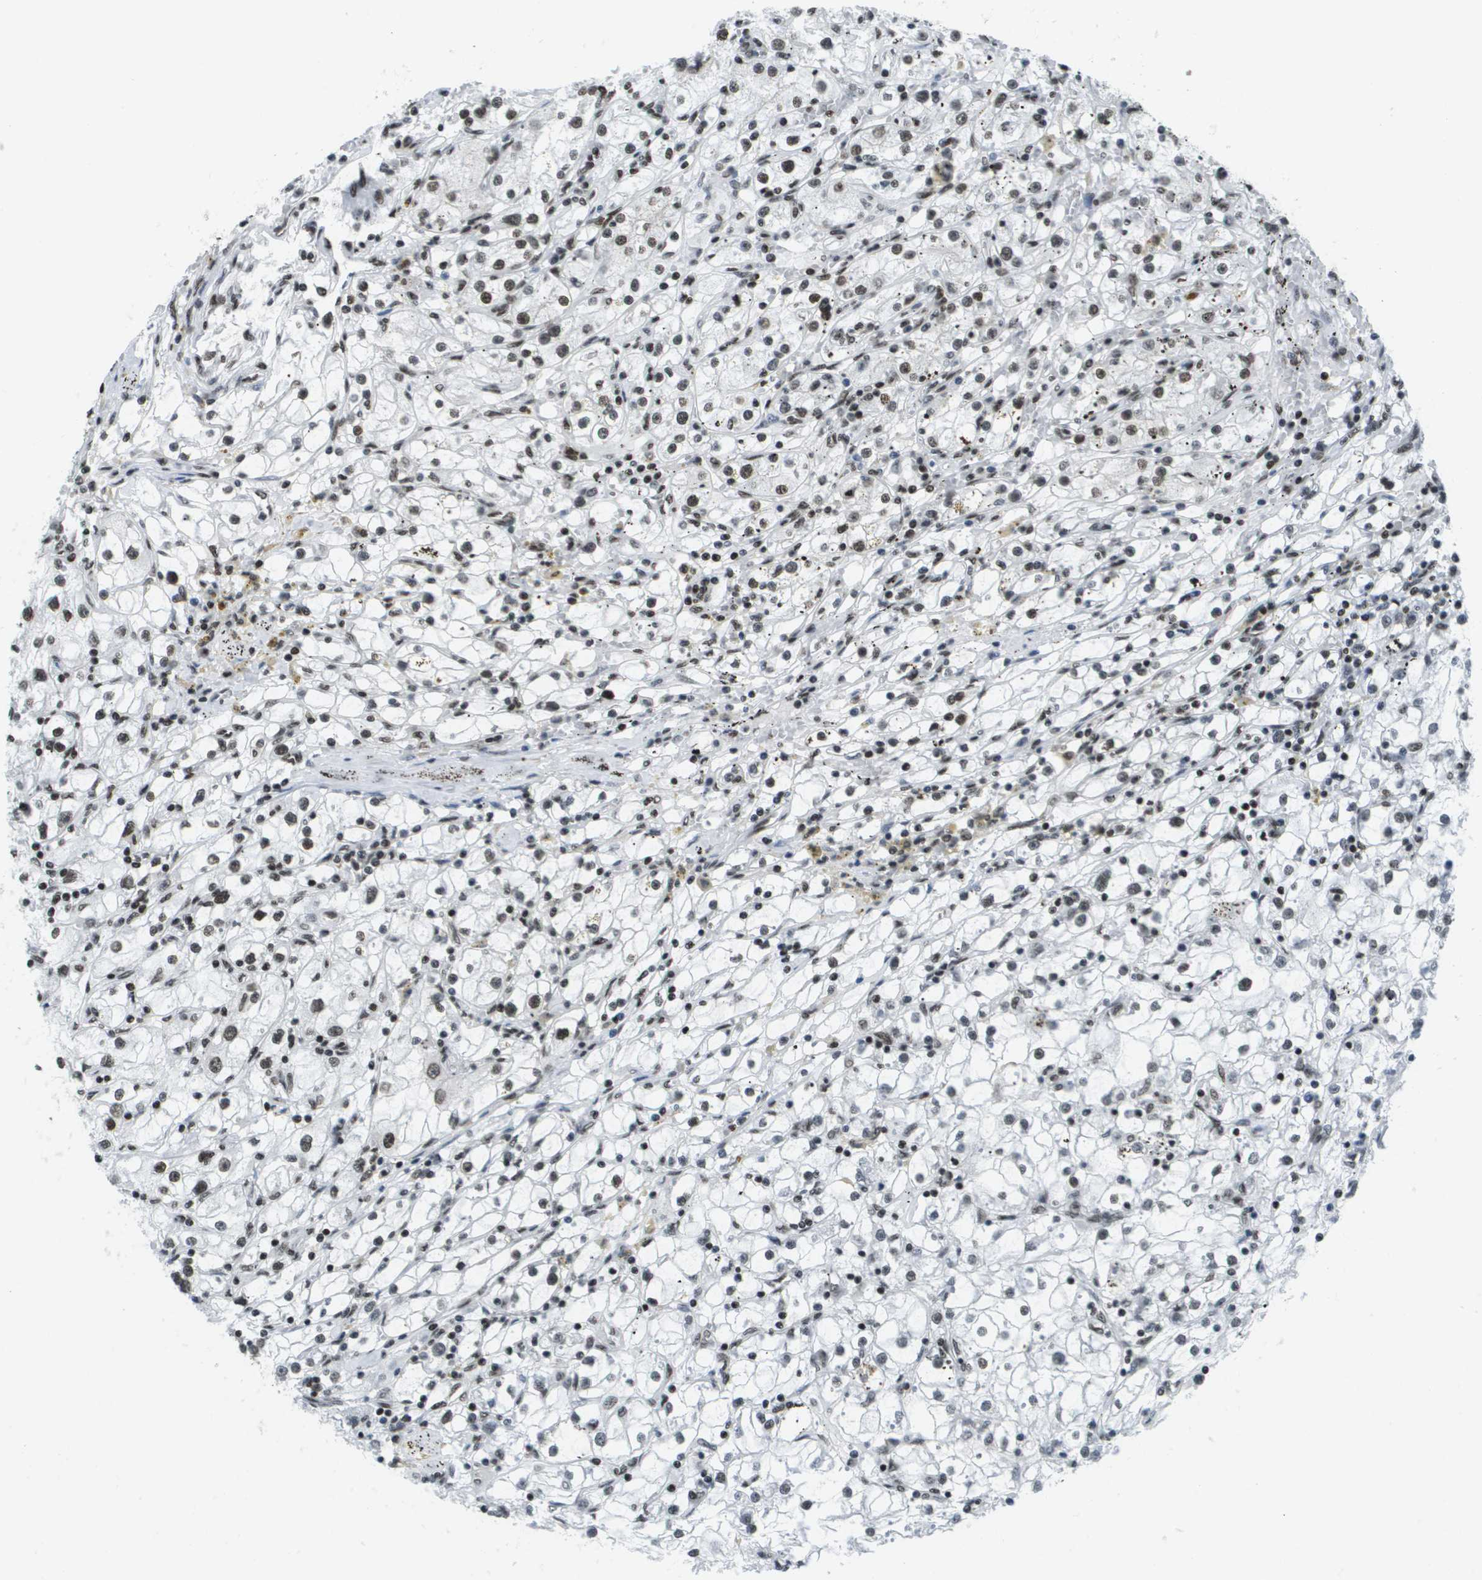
{"staining": {"intensity": "moderate", "quantity": ">75%", "location": "nuclear"}, "tissue": "renal cancer", "cell_type": "Tumor cells", "image_type": "cancer", "snomed": [{"axis": "morphology", "description": "Adenocarcinoma, NOS"}, {"axis": "topography", "description": "Kidney"}], "caption": "Protein analysis of renal adenocarcinoma tissue reveals moderate nuclear staining in about >75% of tumor cells. The protein of interest is shown in brown color, while the nuclei are stained blue.", "gene": "GLYR1", "patient": {"sex": "male", "age": 56}}